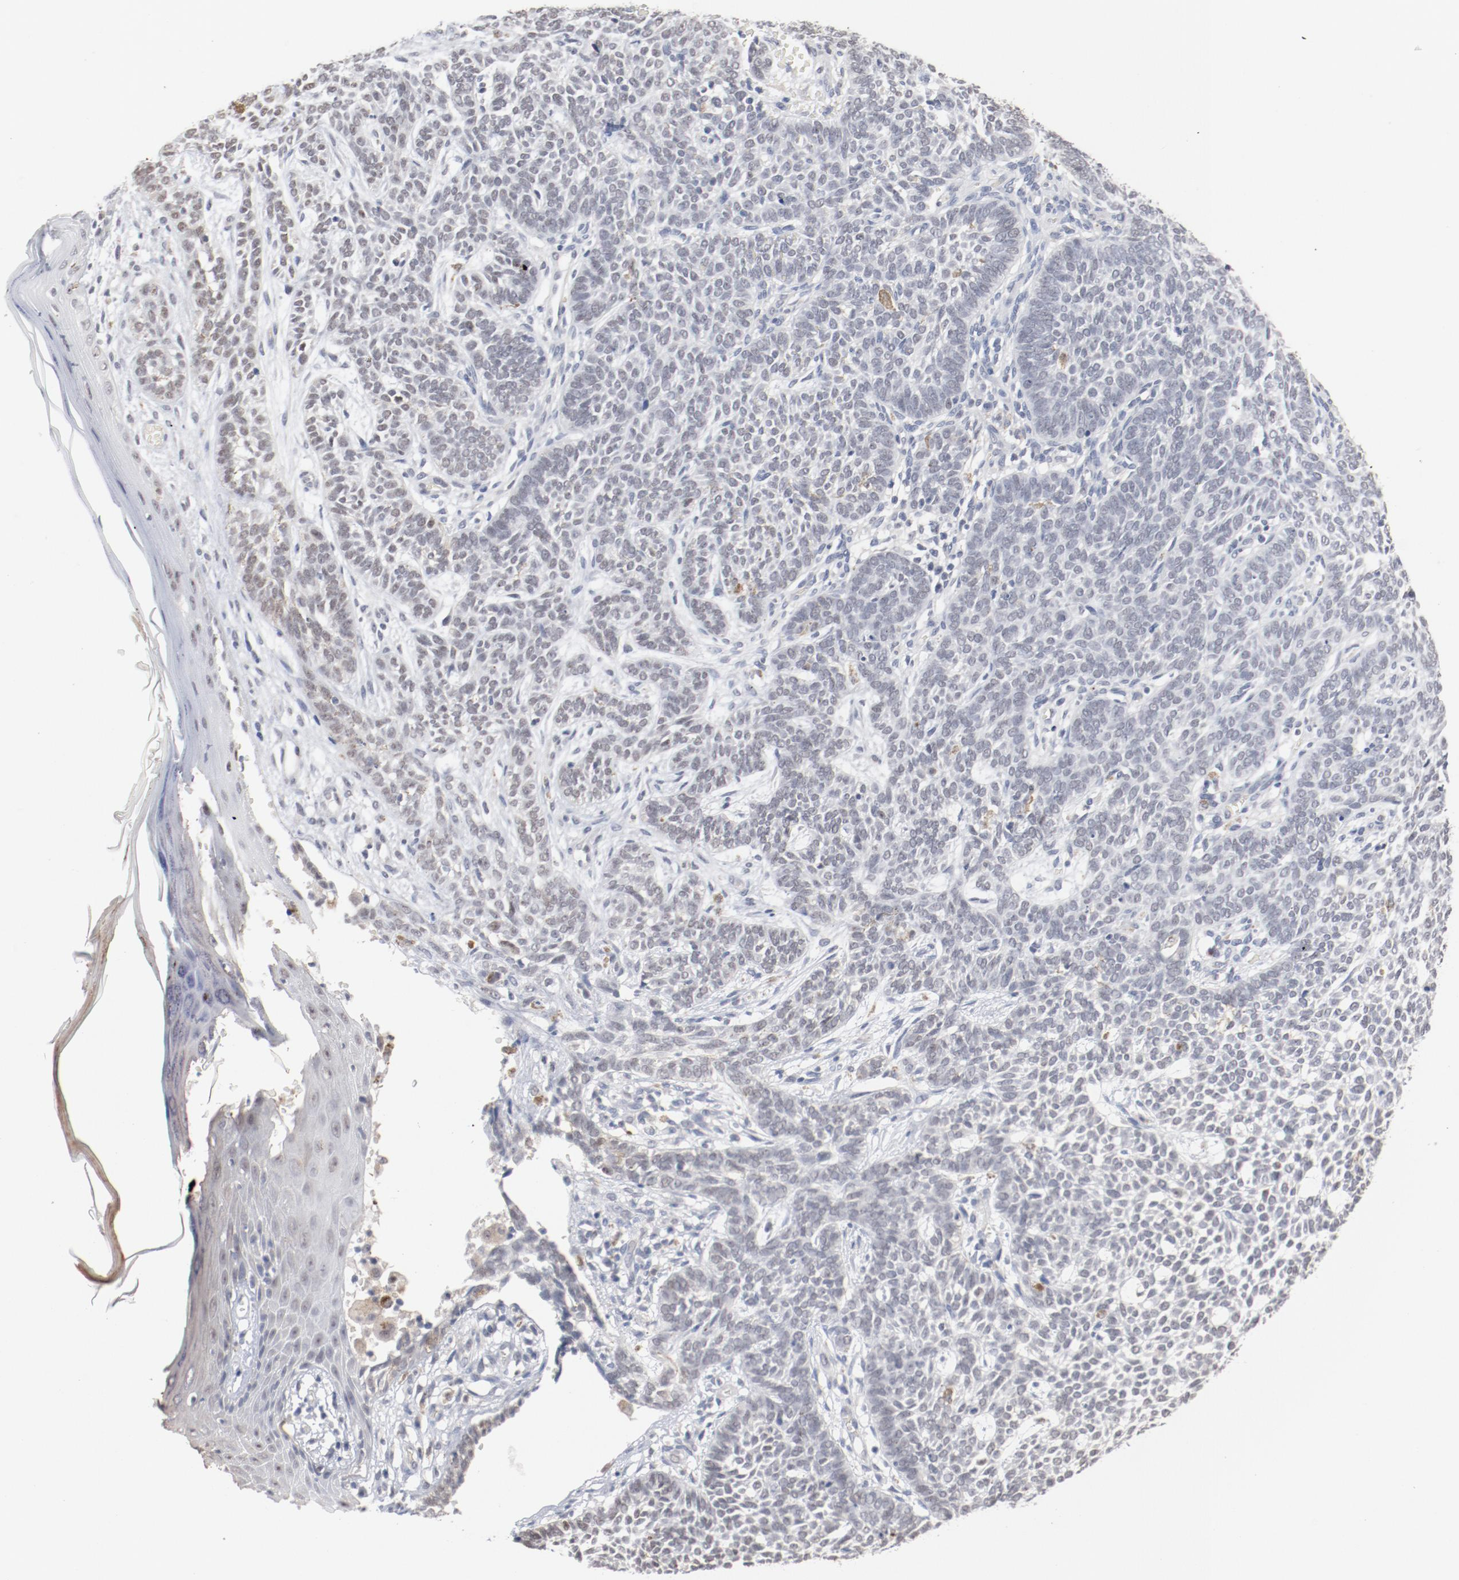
{"staining": {"intensity": "negative", "quantity": "none", "location": "none"}, "tissue": "skin cancer", "cell_type": "Tumor cells", "image_type": "cancer", "snomed": [{"axis": "morphology", "description": "Normal tissue, NOS"}, {"axis": "morphology", "description": "Basal cell carcinoma"}, {"axis": "topography", "description": "Skin"}], "caption": "Skin cancer (basal cell carcinoma) stained for a protein using immunohistochemistry demonstrates no staining tumor cells.", "gene": "ERICH1", "patient": {"sex": "male", "age": 87}}